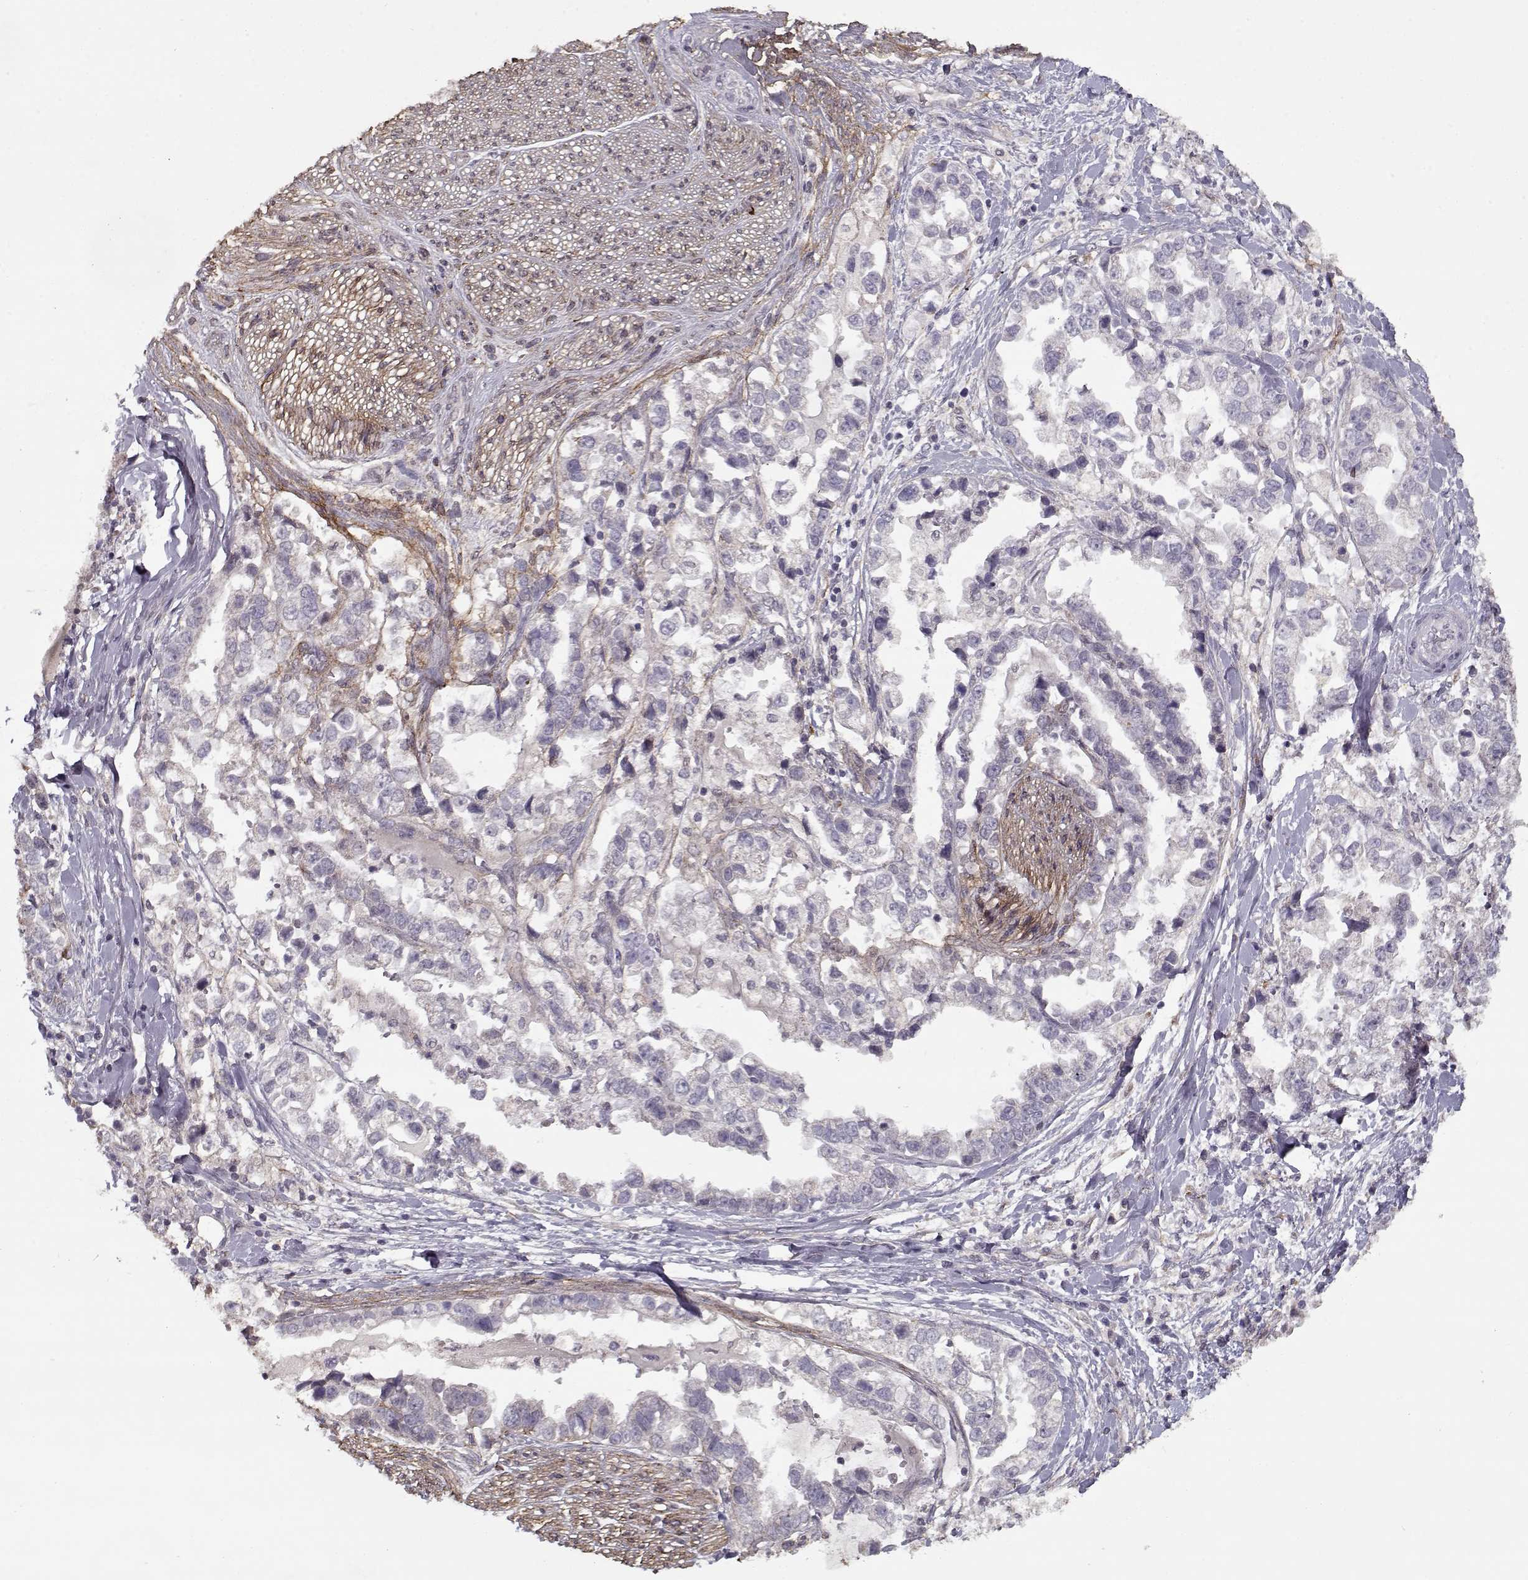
{"staining": {"intensity": "negative", "quantity": "none", "location": "none"}, "tissue": "stomach cancer", "cell_type": "Tumor cells", "image_type": "cancer", "snomed": [{"axis": "morphology", "description": "Adenocarcinoma, NOS"}, {"axis": "topography", "description": "Stomach"}], "caption": "Immunohistochemistry (IHC) of stomach adenocarcinoma displays no expression in tumor cells.", "gene": "LAMA2", "patient": {"sex": "male", "age": 59}}